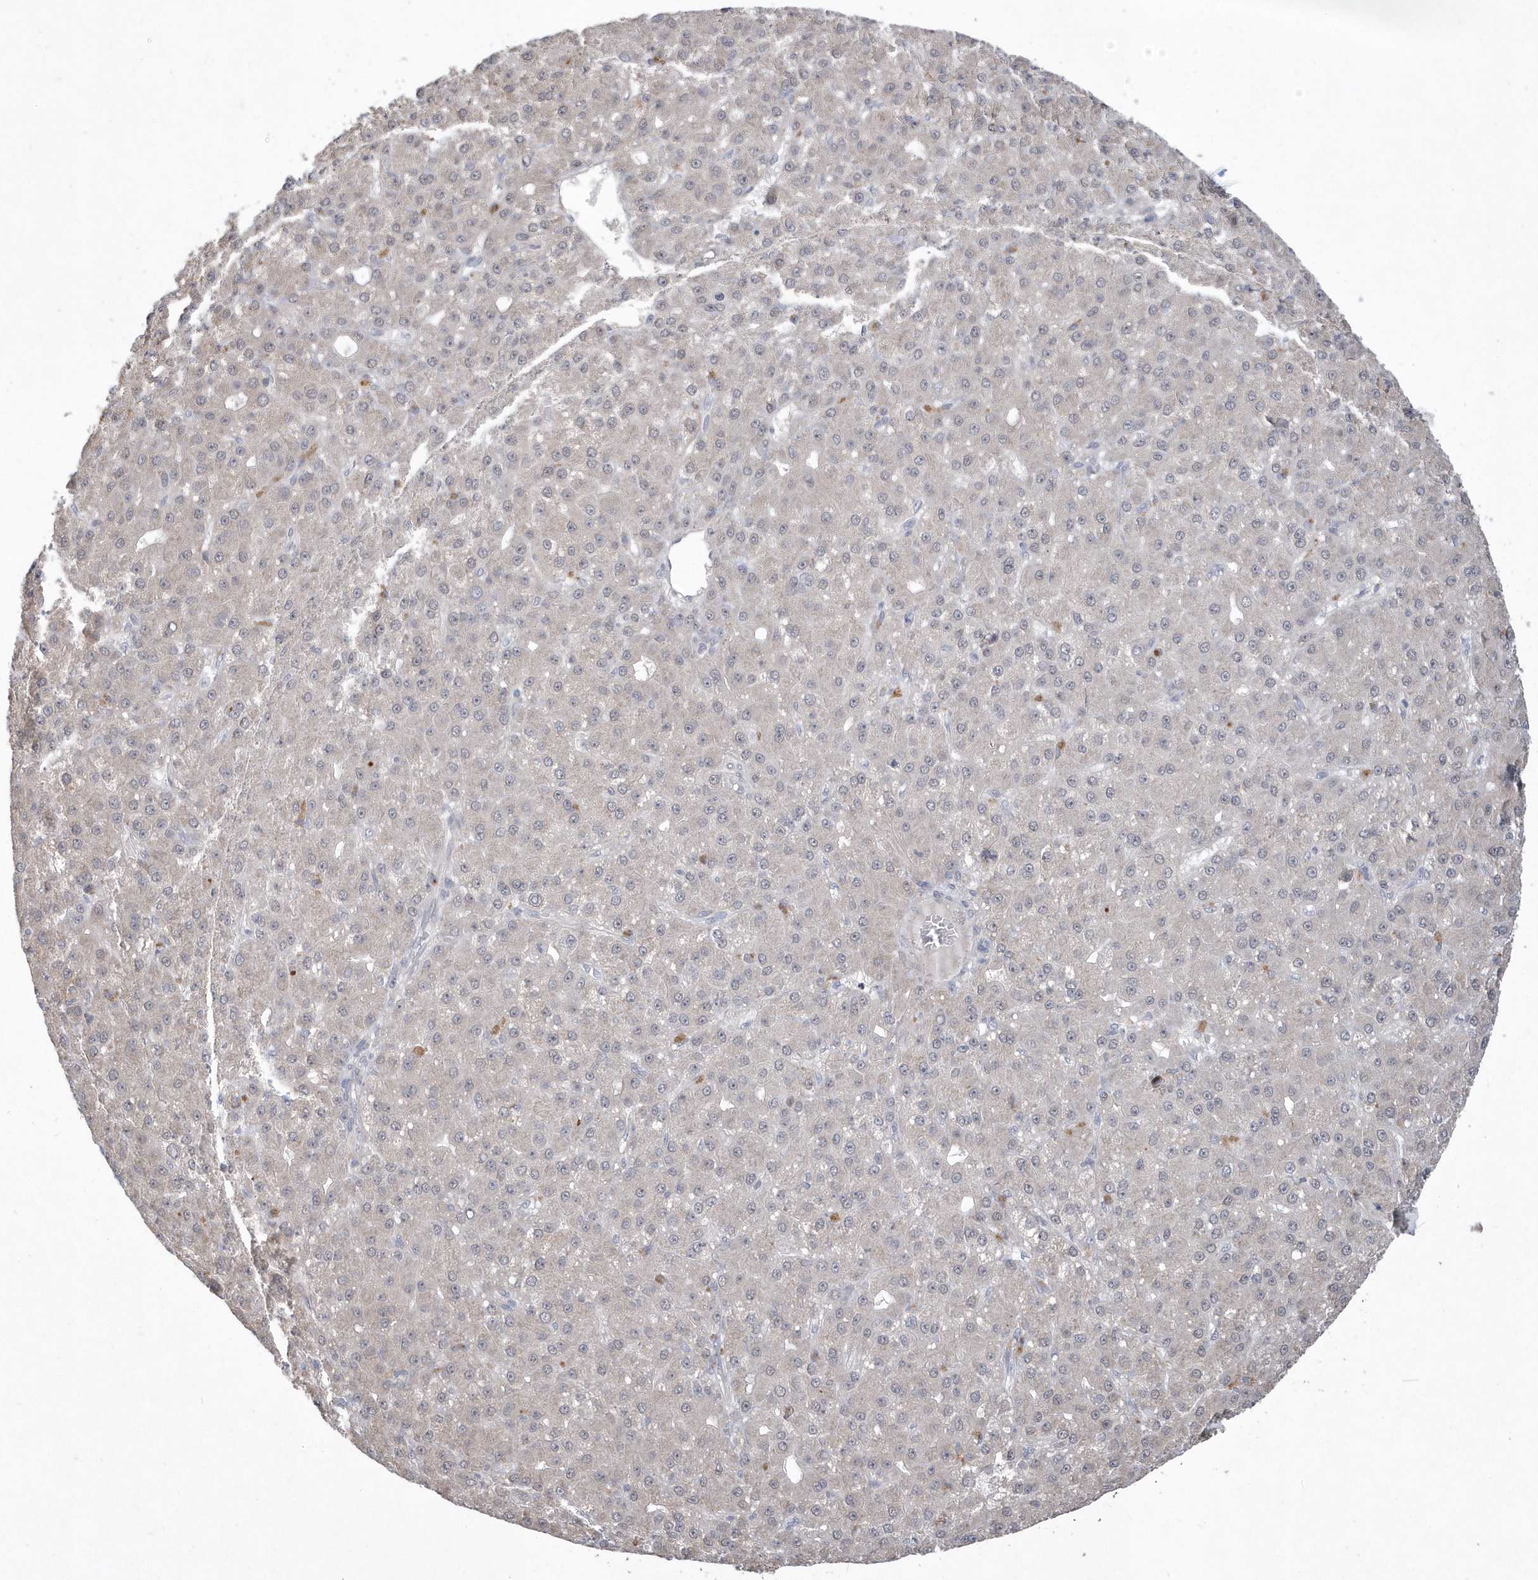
{"staining": {"intensity": "negative", "quantity": "none", "location": "none"}, "tissue": "liver cancer", "cell_type": "Tumor cells", "image_type": "cancer", "snomed": [{"axis": "morphology", "description": "Carcinoma, Hepatocellular, NOS"}, {"axis": "topography", "description": "Liver"}], "caption": "Tumor cells are negative for brown protein staining in liver hepatocellular carcinoma. (Brightfield microscopy of DAB (3,3'-diaminobenzidine) IHC at high magnification).", "gene": "TSPEAR", "patient": {"sex": "male", "age": 67}}